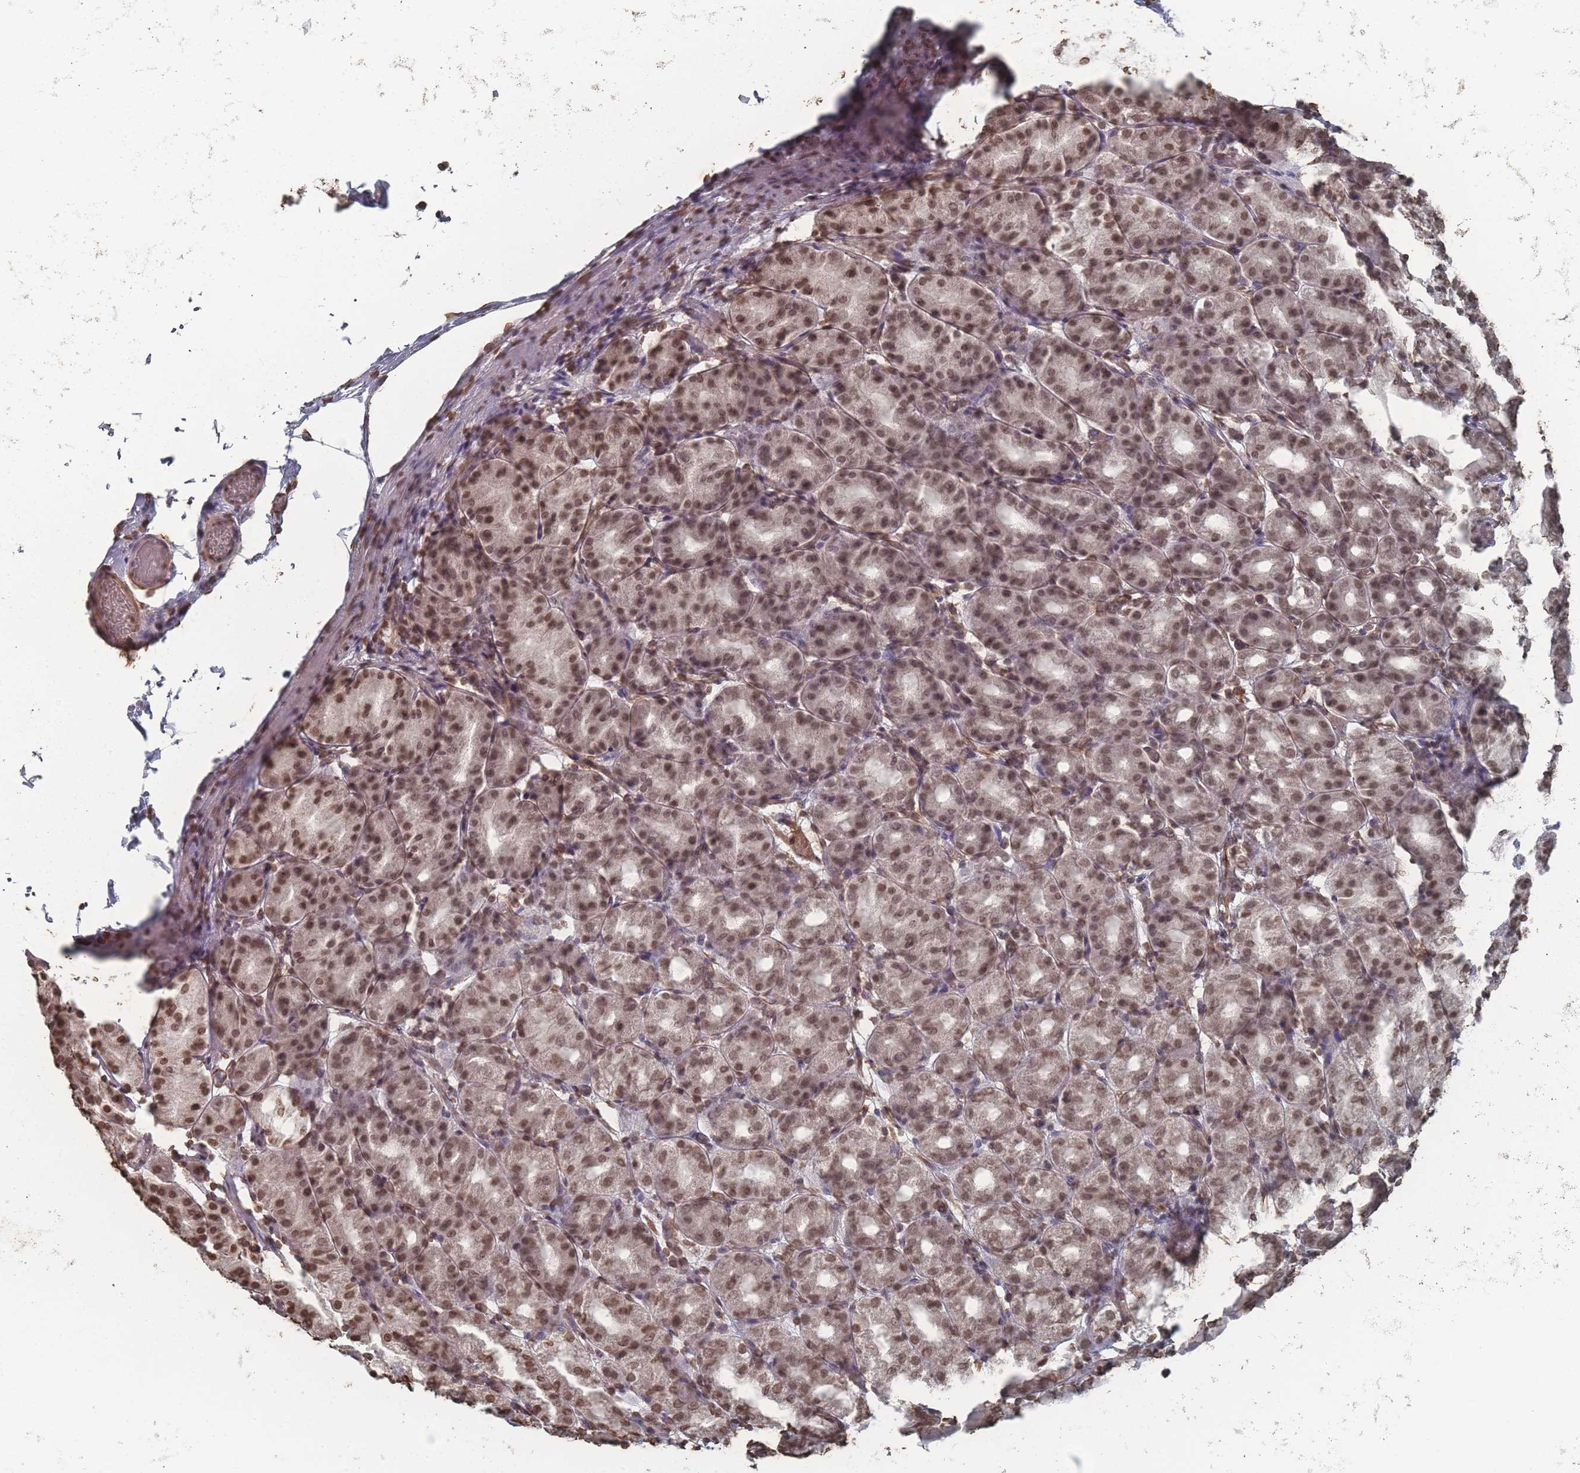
{"staining": {"intensity": "moderate", "quantity": ">75%", "location": "nuclear"}, "tissue": "stomach", "cell_type": "Glandular cells", "image_type": "normal", "snomed": [{"axis": "morphology", "description": "Normal tissue, NOS"}, {"axis": "topography", "description": "Stomach, upper"}], "caption": "A medium amount of moderate nuclear positivity is seen in about >75% of glandular cells in unremarkable stomach. The staining was performed using DAB, with brown indicating positive protein expression. Nuclei are stained blue with hematoxylin.", "gene": "PLEKHG5", "patient": {"sex": "male", "age": 68}}